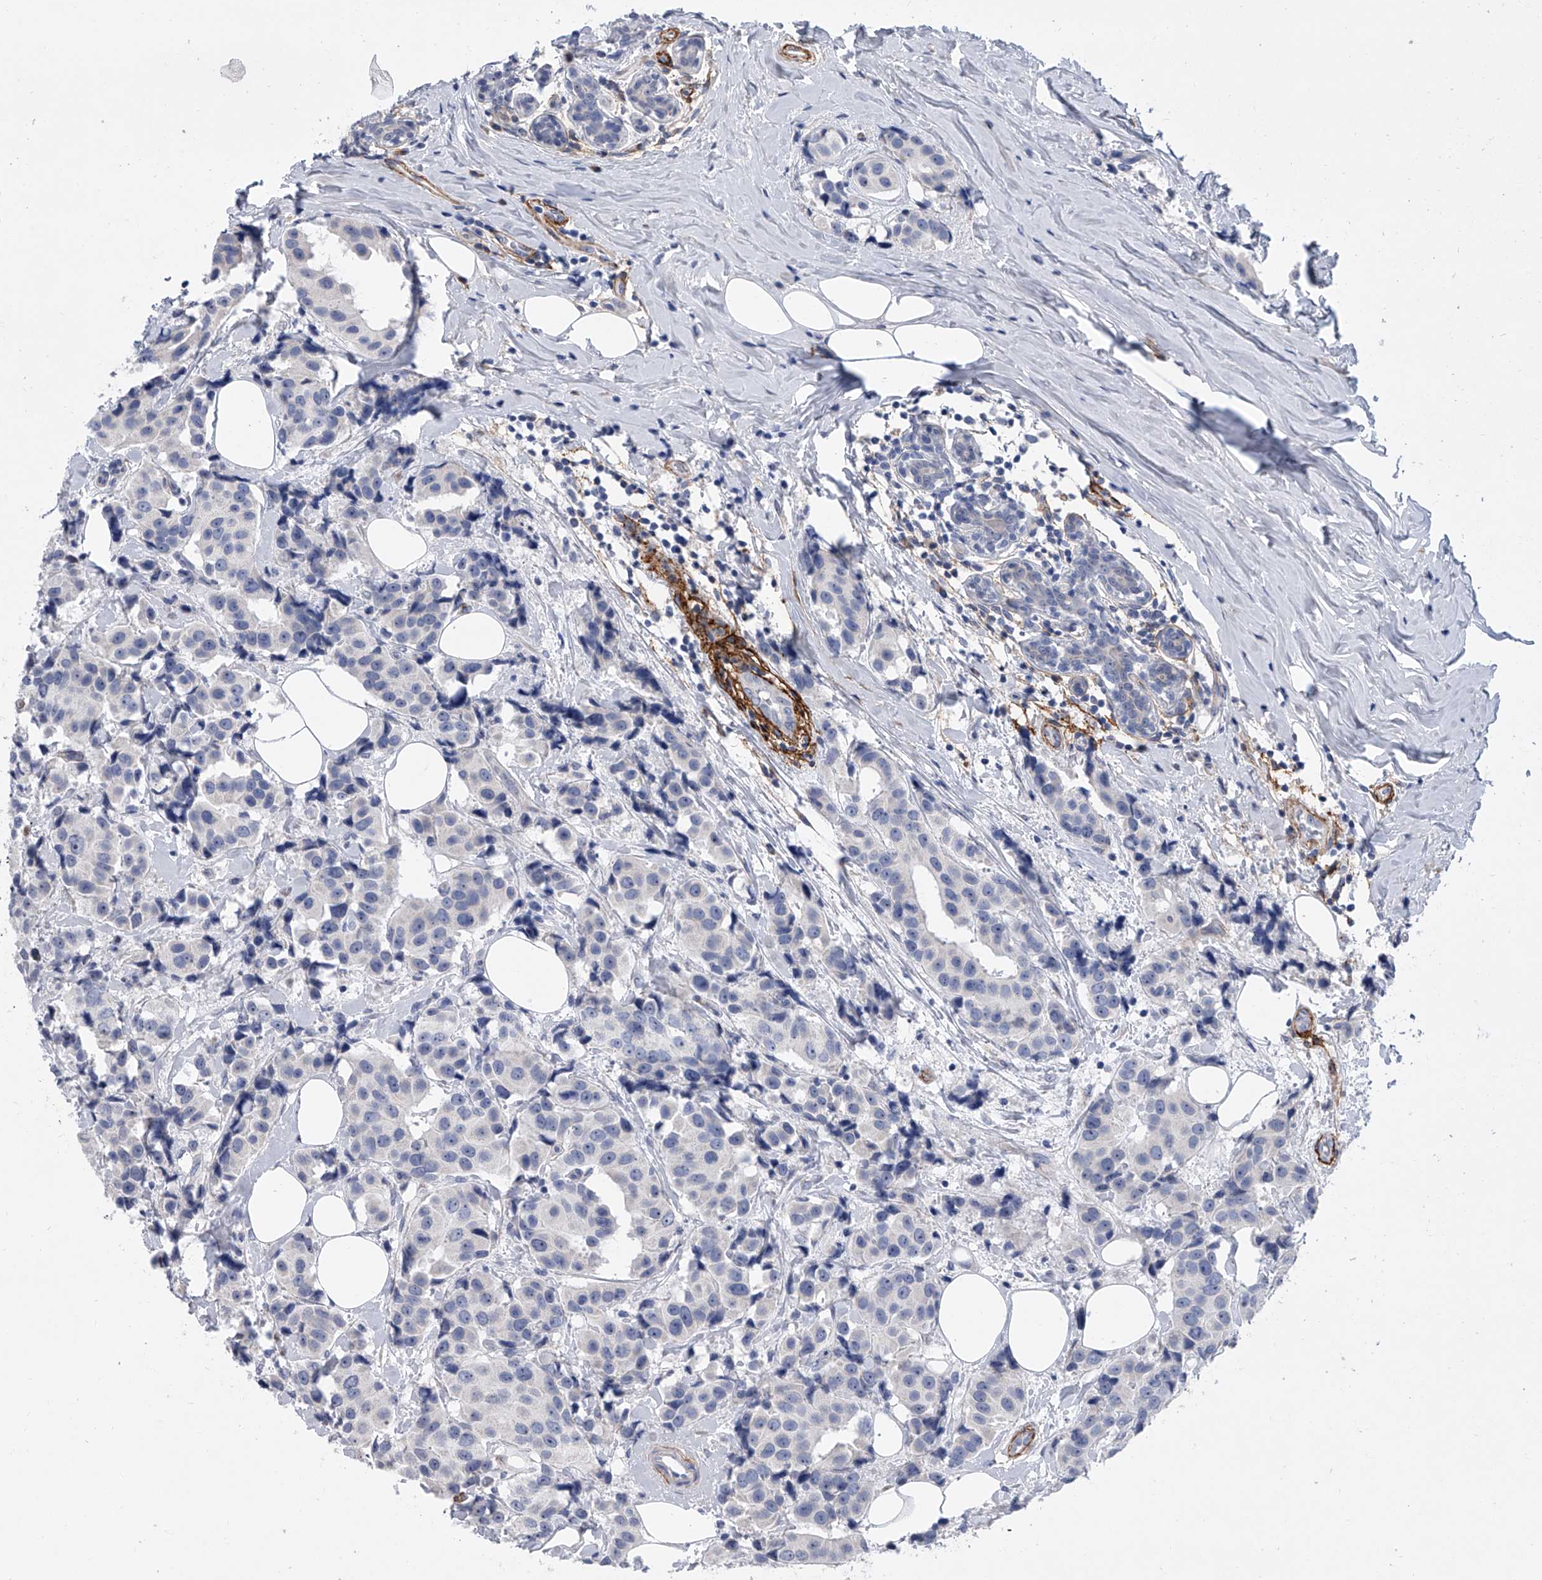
{"staining": {"intensity": "negative", "quantity": "none", "location": "none"}, "tissue": "breast cancer", "cell_type": "Tumor cells", "image_type": "cancer", "snomed": [{"axis": "morphology", "description": "Normal tissue, NOS"}, {"axis": "morphology", "description": "Duct carcinoma"}, {"axis": "topography", "description": "Breast"}], "caption": "The image shows no staining of tumor cells in breast cancer.", "gene": "ALG14", "patient": {"sex": "female", "age": 39}}